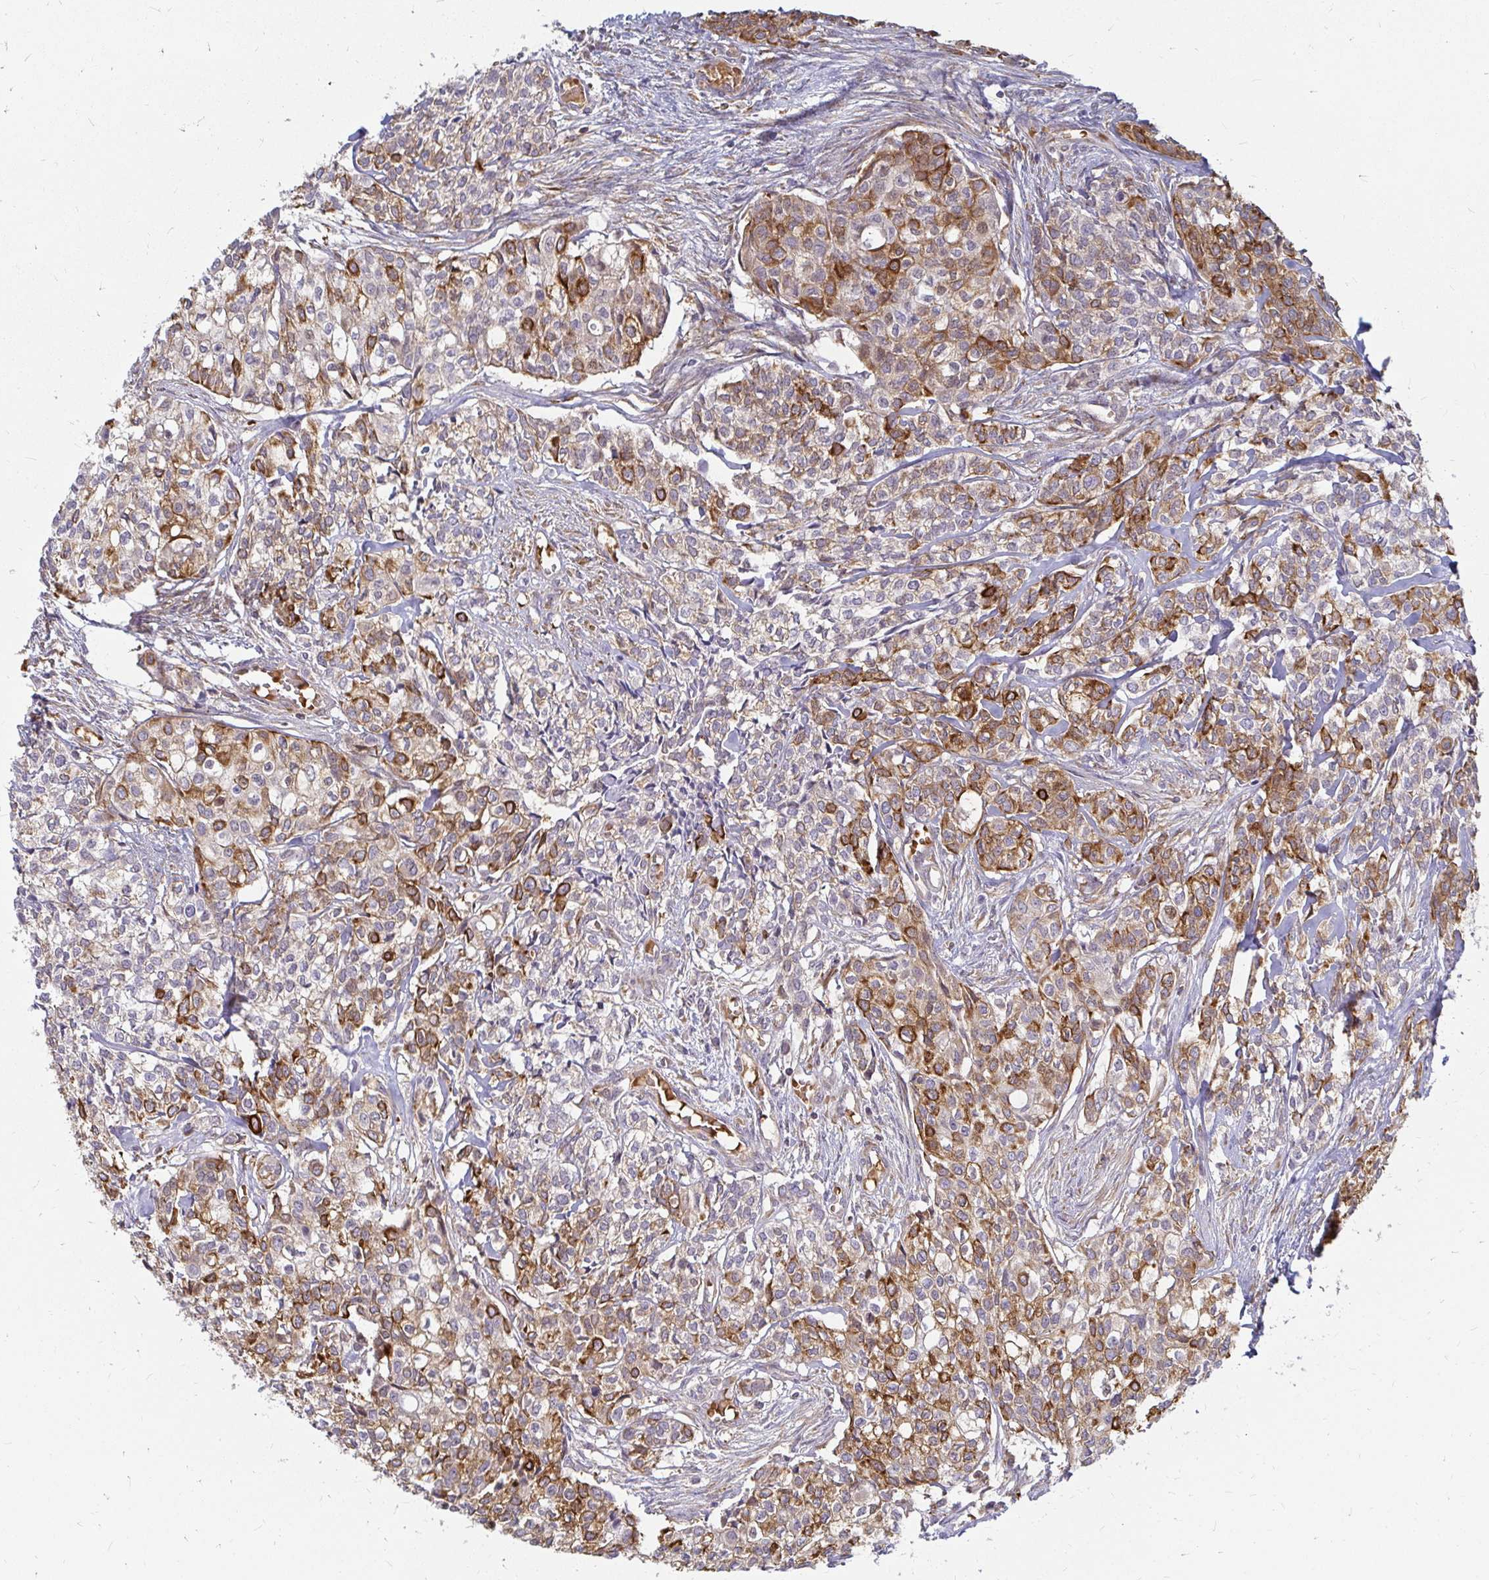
{"staining": {"intensity": "moderate", "quantity": "25%-75%", "location": "cytoplasmic/membranous"}, "tissue": "head and neck cancer", "cell_type": "Tumor cells", "image_type": "cancer", "snomed": [{"axis": "morphology", "description": "Adenocarcinoma, NOS"}, {"axis": "topography", "description": "Head-Neck"}], "caption": "Protein expression analysis of human head and neck cancer reveals moderate cytoplasmic/membranous positivity in approximately 25%-75% of tumor cells. Immunohistochemistry stains the protein of interest in brown and the nuclei are stained blue.", "gene": "CAST", "patient": {"sex": "male", "age": 81}}